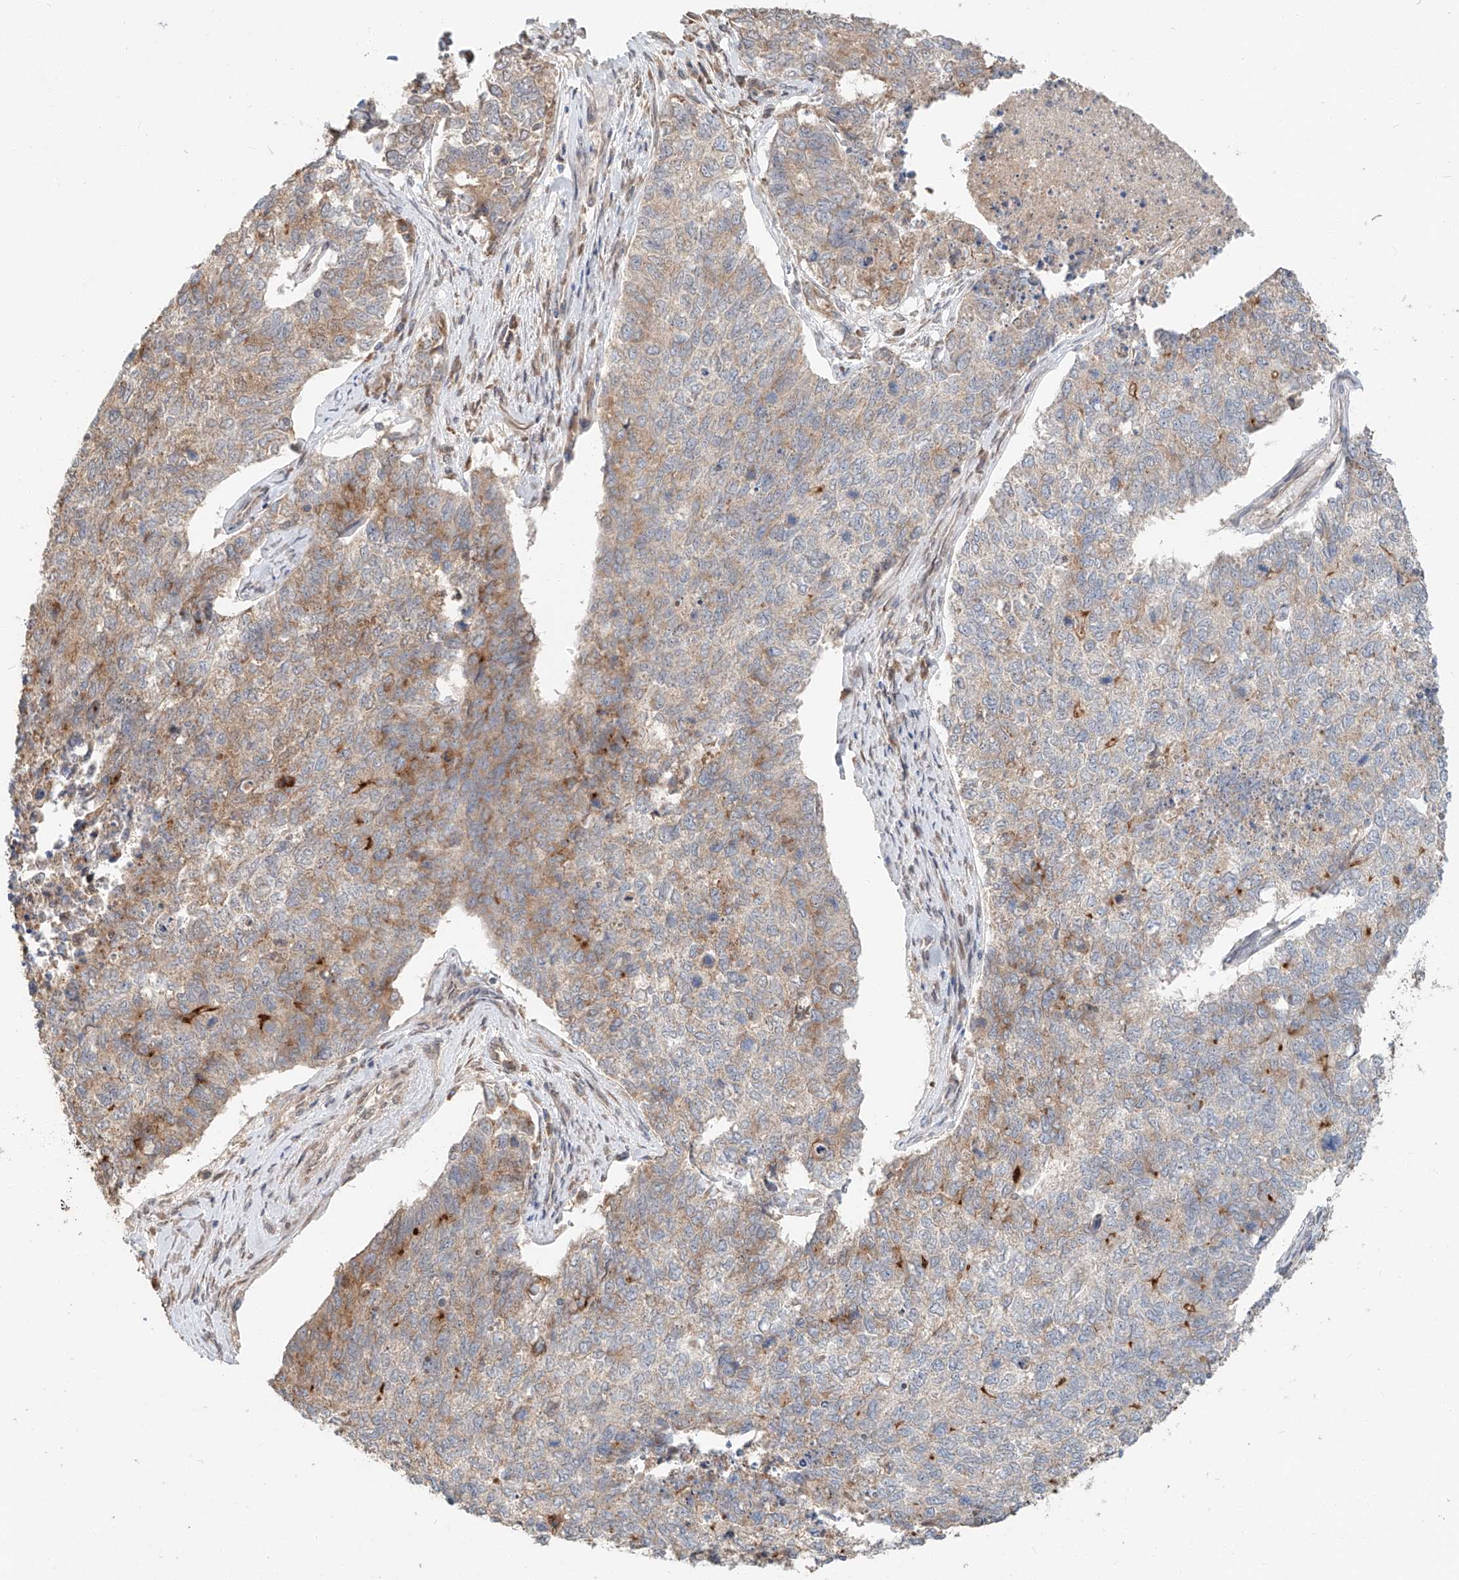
{"staining": {"intensity": "weak", "quantity": "25%-75%", "location": "cytoplasmic/membranous"}, "tissue": "cervical cancer", "cell_type": "Tumor cells", "image_type": "cancer", "snomed": [{"axis": "morphology", "description": "Squamous cell carcinoma, NOS"}, {"axis": "topography", "description": "Cervix"}], "caption": "Immunohistochemistry (IHC) staining of cervical cancer, which exhibits low levels of weak cytoplasmic/membranous positivity in approximately 25%-75% of tumor cells indicating weak cytoplasmic/membranous protein staining. The staining was performed using DAB (brown) for protein detection and nuclei were counterstained in hematoxylin (blue).", "gene": "STX19", "patient": {"sex": "female", "age": 63}}